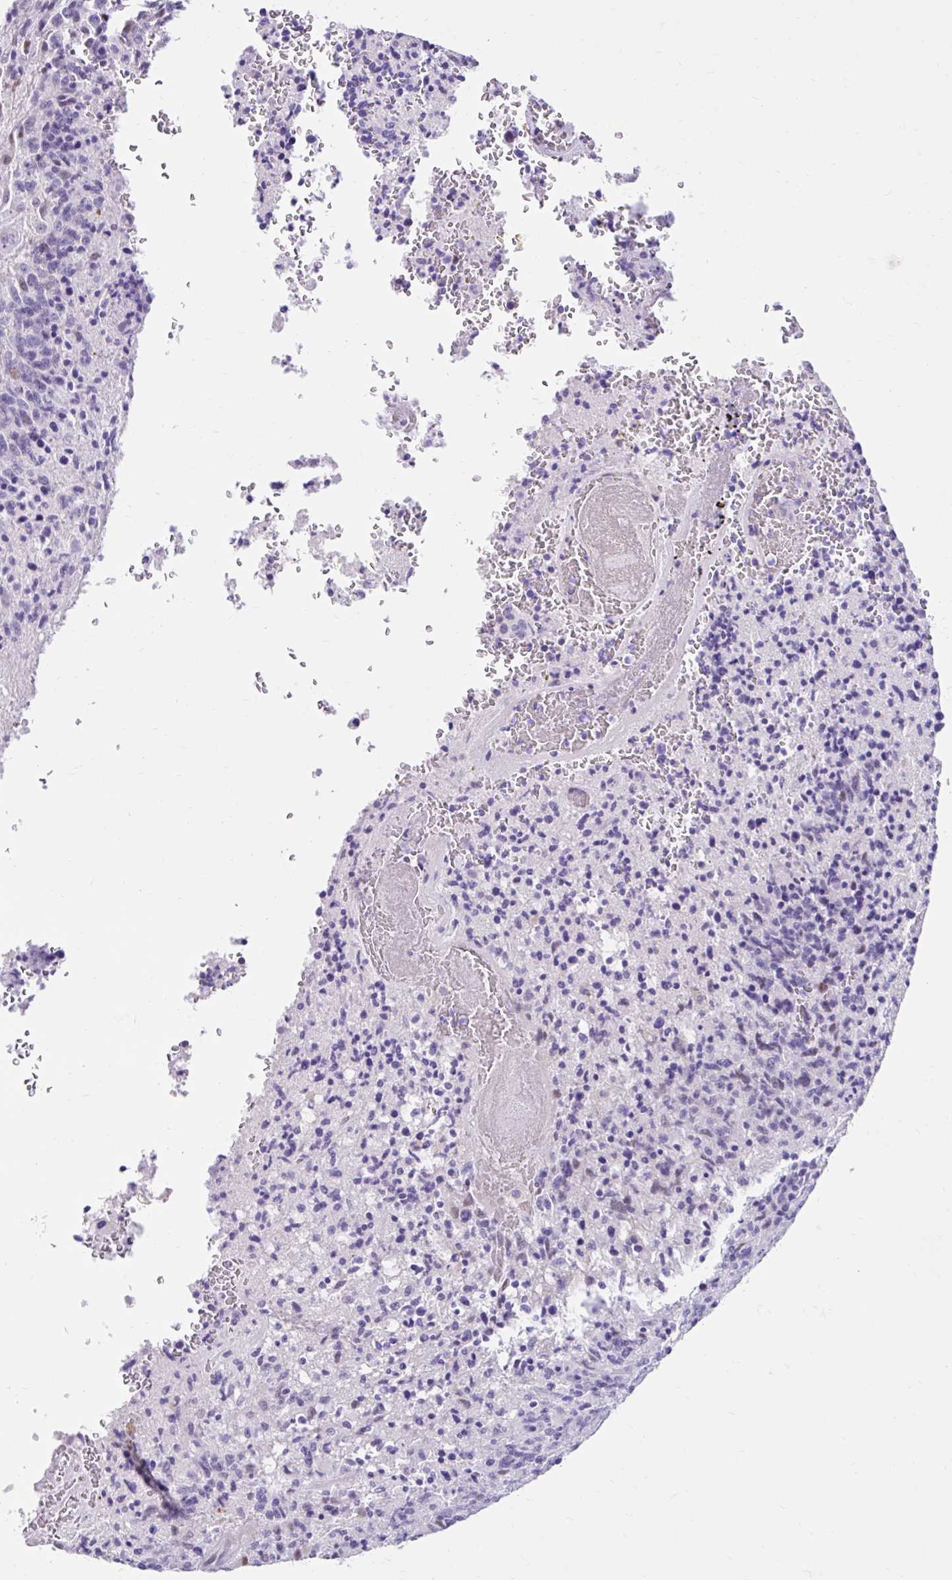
{"staining": {"intensity": "weak", "quantity": "<25%", "location": "nuclear"}, "tissue": "glioma", "cell_type": "Tumor cells", "image_type": "cancer", "snomed": [{"axis": "morphology", "description": "Glioma, malignant, High grade"}, {"axis": "topography", "description": "Brain"}], "caption": "IHC photomicrograph of neoplastic tissue: malignant glioma (high-grade) stained with DAB reveals no significant protein positivity in tumor cells.", "gene": "NHLH2", "patient": {"sex": "male", "age": 36}}